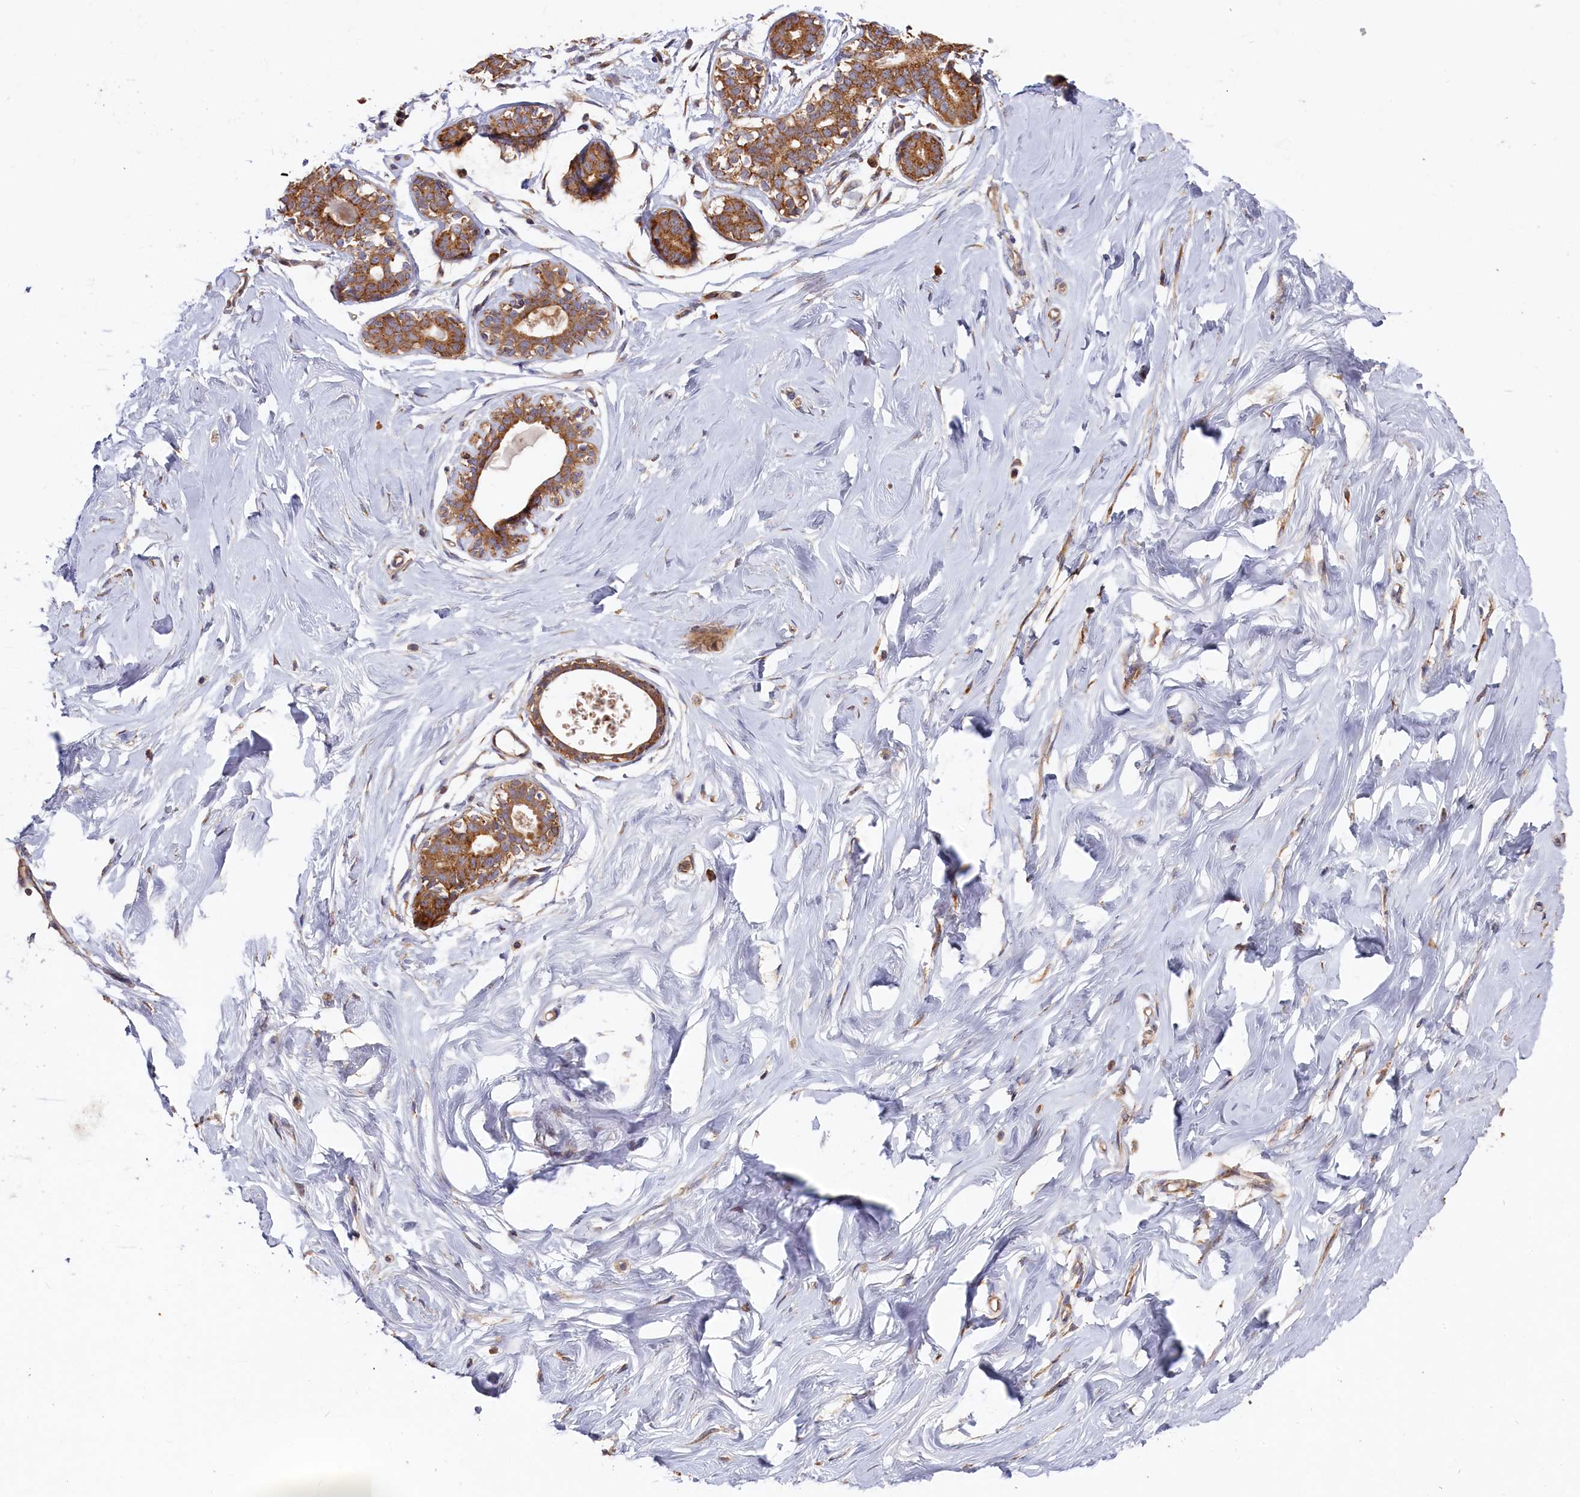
{"staining": {"intensity": "negative", "quantity": "none", "location": "none"}, "tissue": "breast", "cell_type": "Adipocytes", "image_type": "normal", "snomed": [{"axis": "morphology", "description": "Normal tissue, NOS"}, {"axis": "morphology", "description": "Adenoma, NOS"}, {"axis": "topography", "description": "Breast"}], "caption": "Human breast stained for a protein using immunohistochemistry (IHC) displays no positivity in adipocytes.", "gene": "CEP44", "patient": {"sex": "female", "age": 23}}